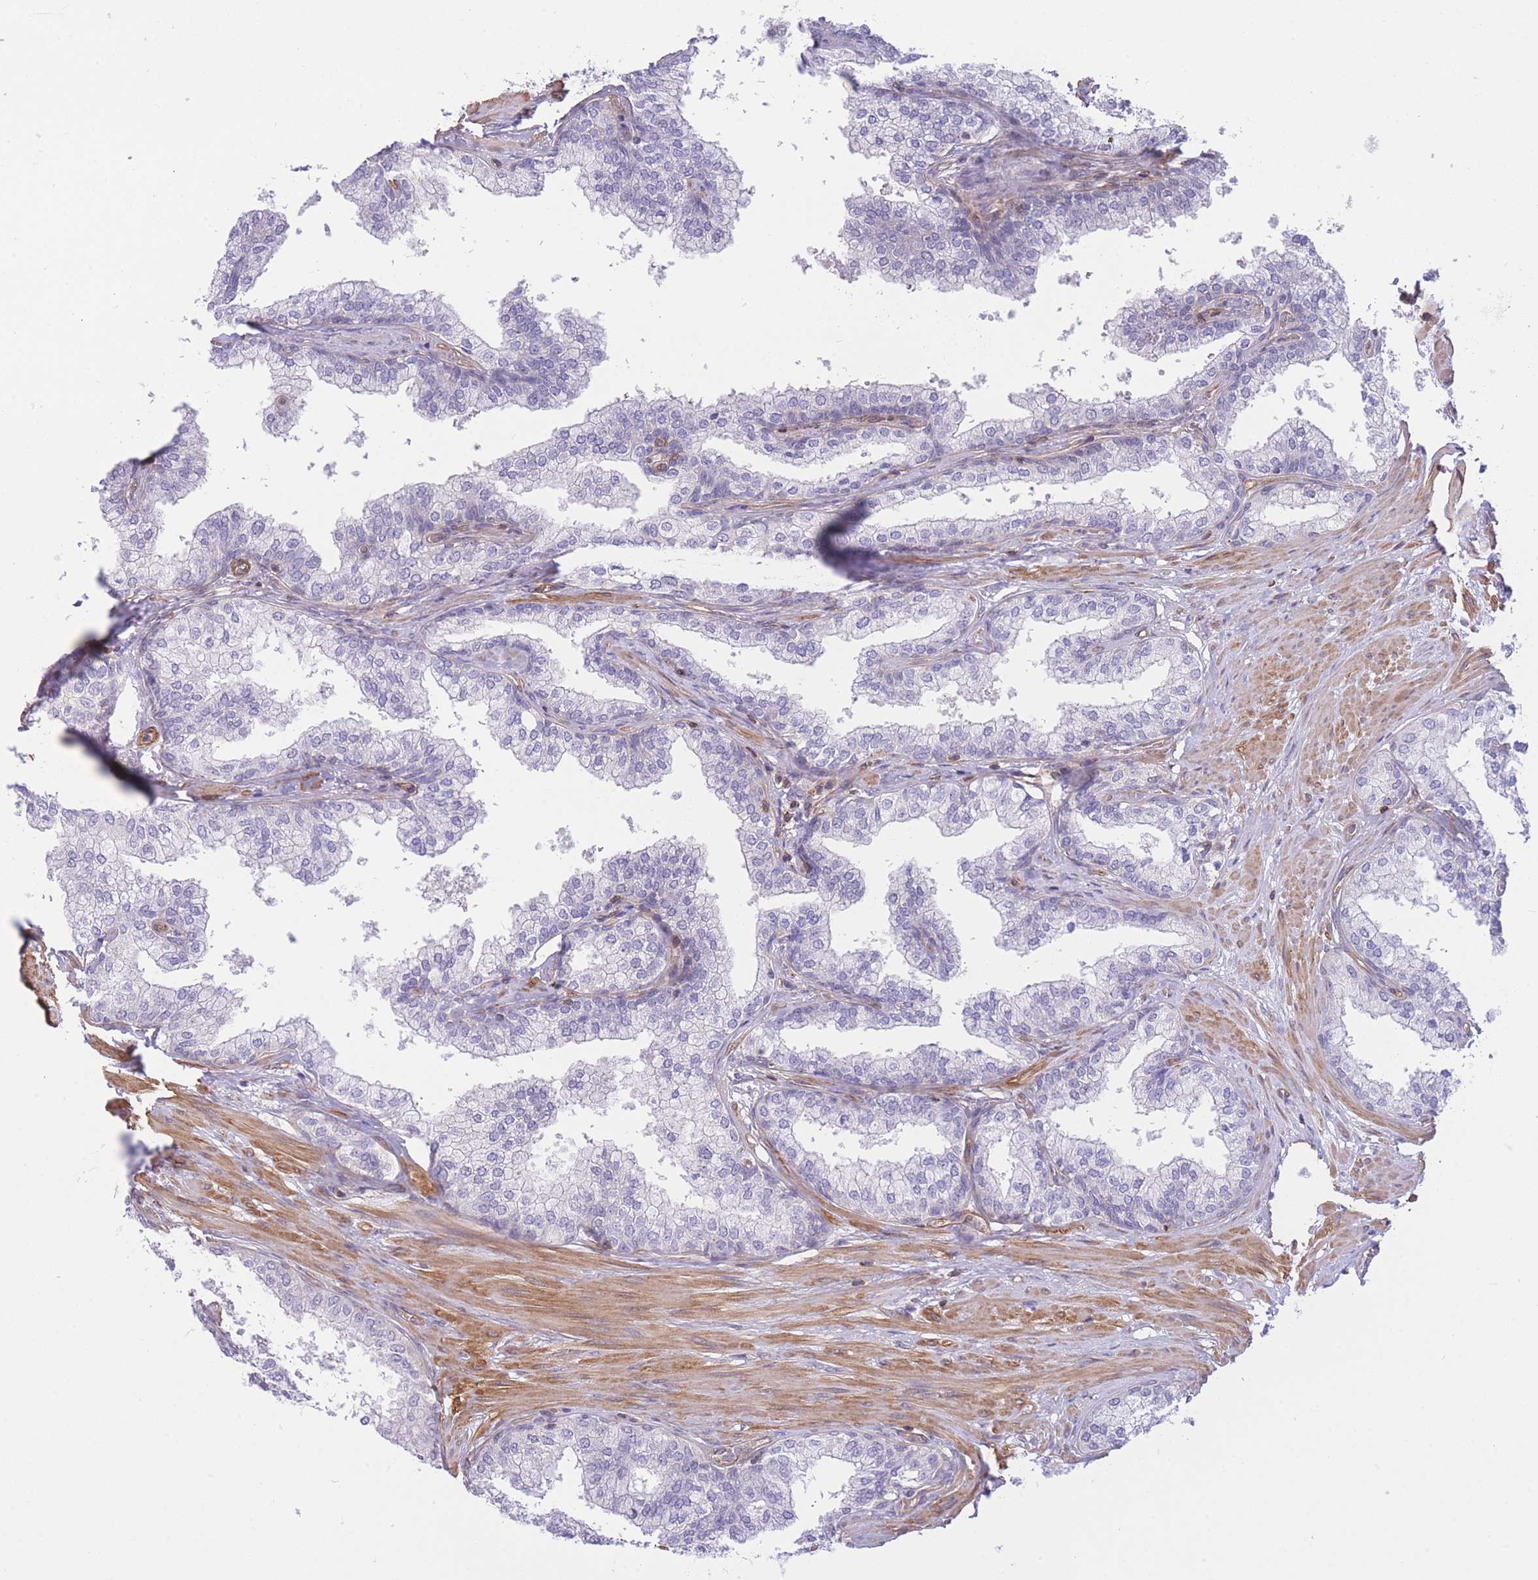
{"staining": {"intensity": "negative", "quantity": "none", "location": "none"}, "tissue": "prostate", "cell_type": "Glandular cells", "image_type": "normal", "snomed": [{"axis": "morphology", "description": "Normal tissue, NOS"}, {"axis": "topography", "description": "Prostate"}], "caption": "Glandular cells show no significant protein positivity in unremarkable prostate. (DAB immunohistochemistry (IHC), high magnification).", "gene": "CDC25B", "patient": {"sex": "male", "age": 60}}